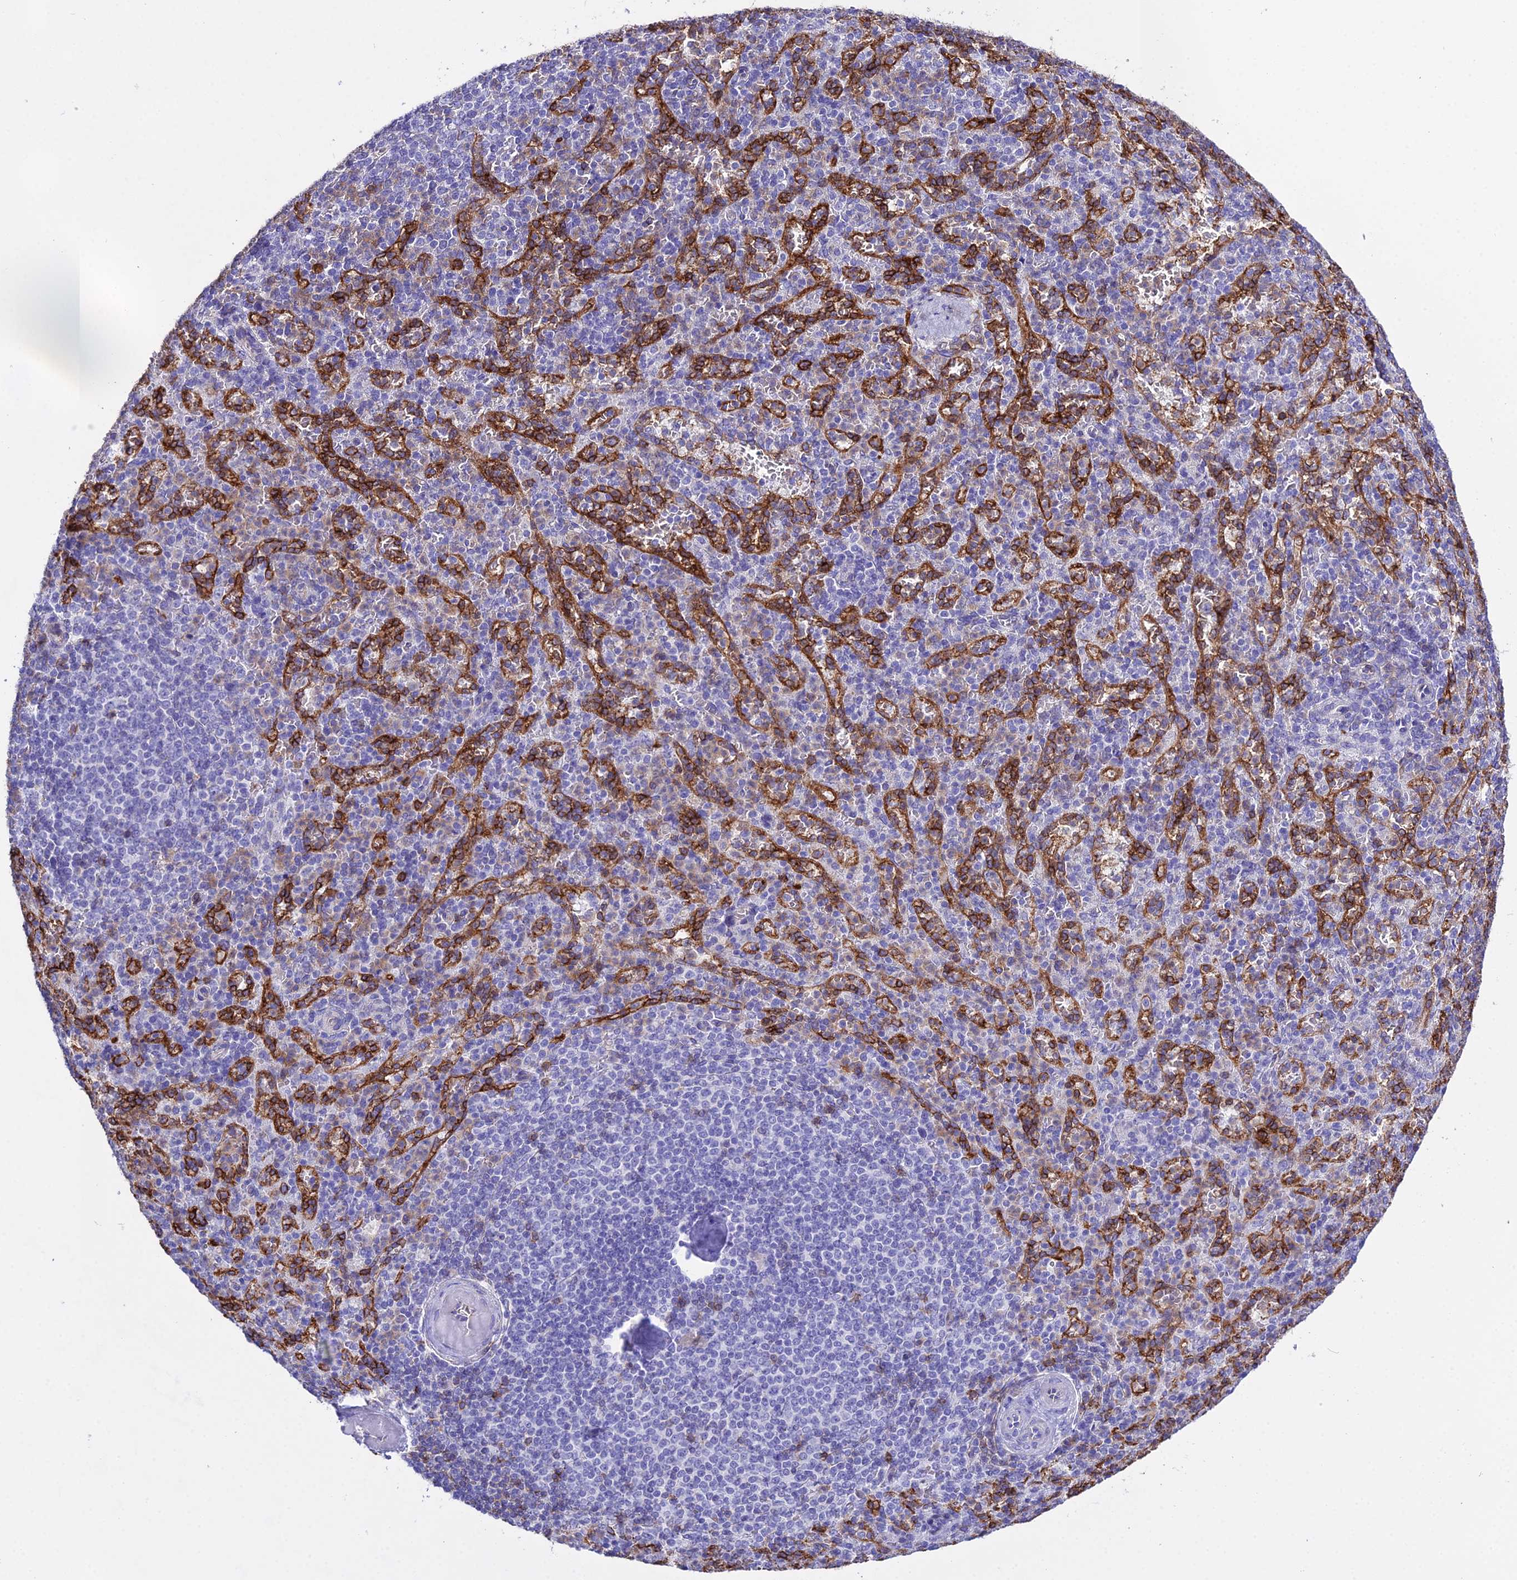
{"staining": {"intensity": "negative", "quantity": "none", "location": "none"}, "tissue": "spleen", "cell_type": "Cells in red pulp", "image_type": "normal", "snomed": [{"axis": "morphology", "description": "Normal tissue, NOS"}, {"axis": "topography", "description": "Spleen"}], "caption": "Human spleen stained for a protein using immunohistochemistry (IHC) shows no expression in cells in red pulp.", "gene": "OR1Q1", "patient": {"sex": "female", "age": 74}}